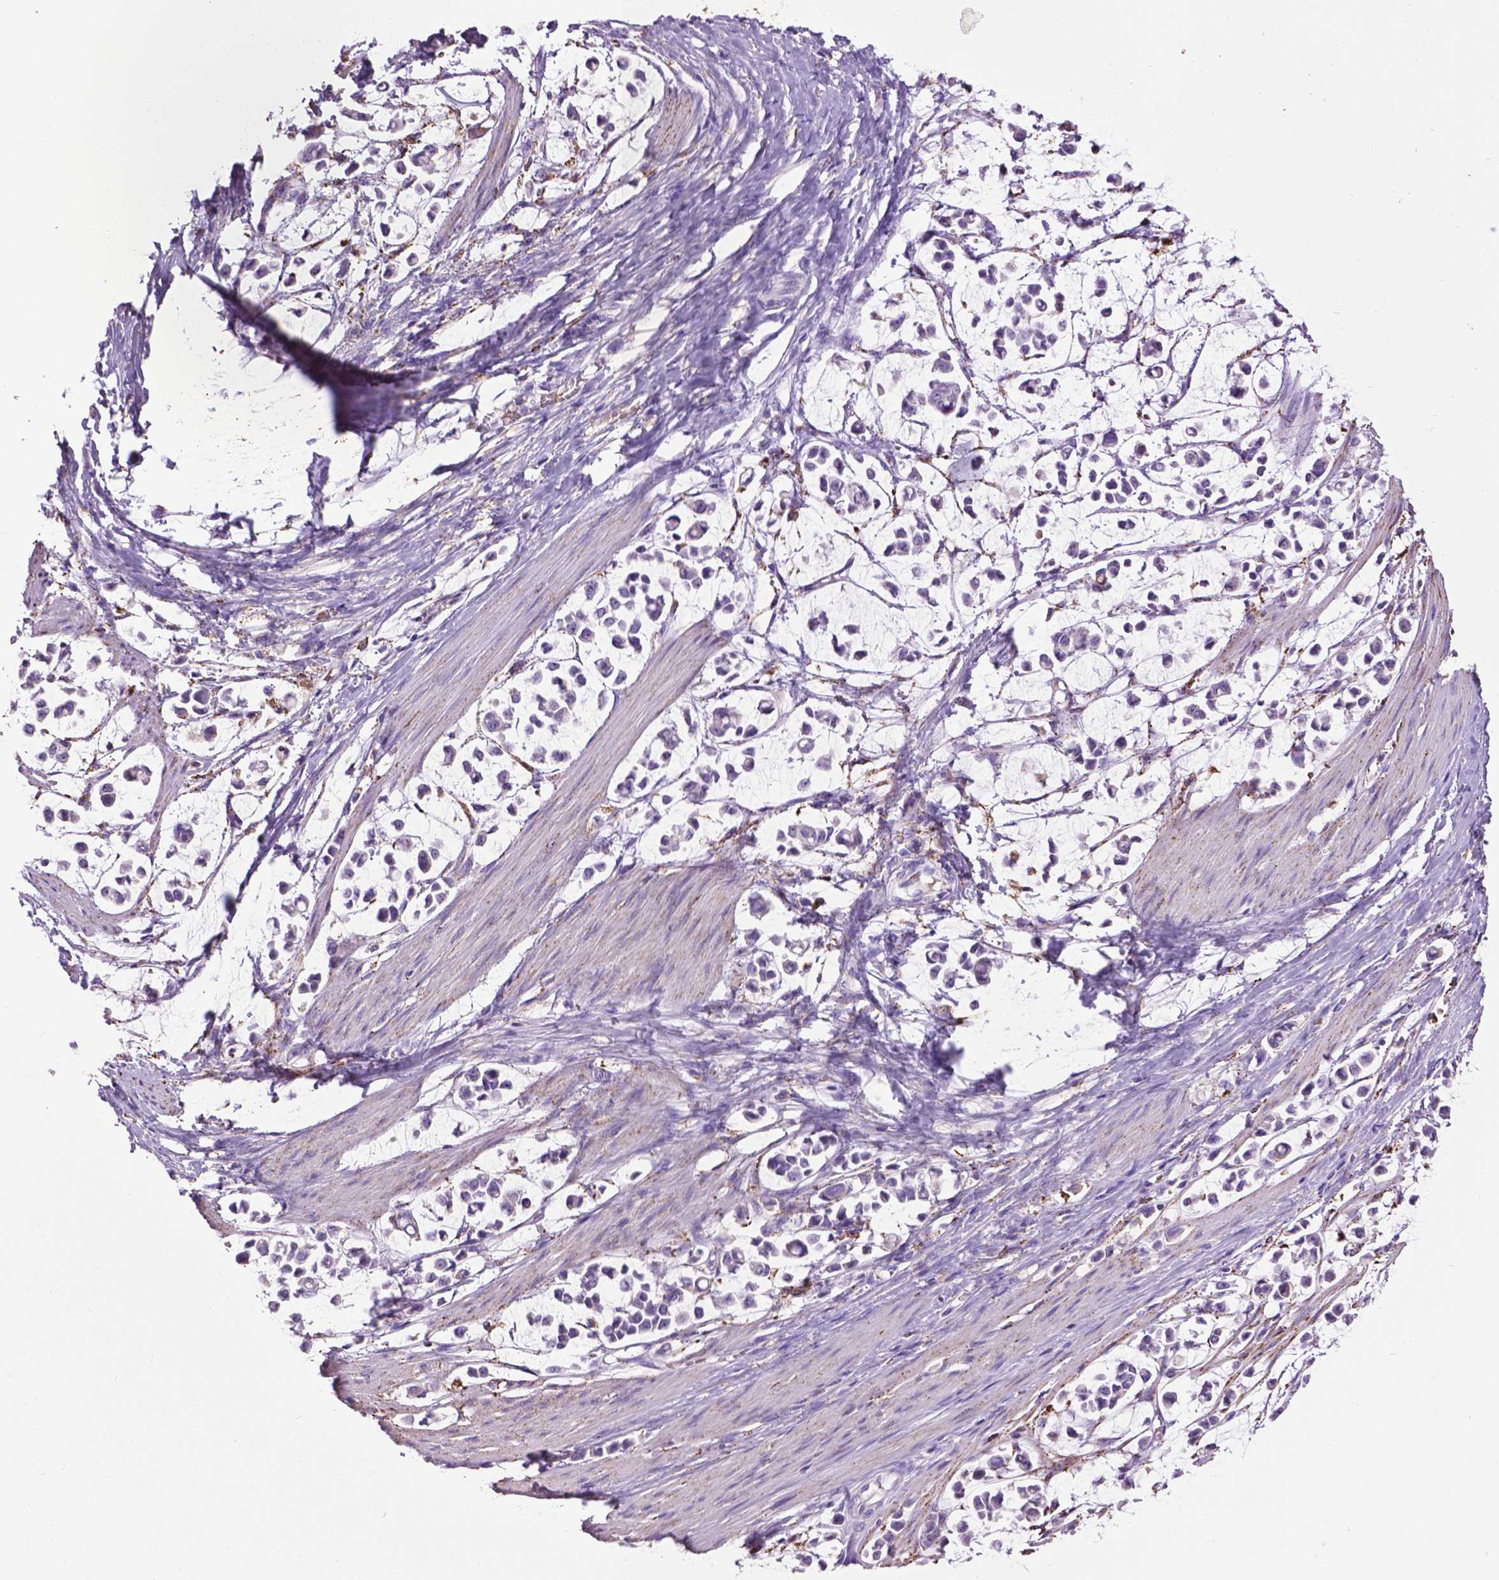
{"staining": {"intensity": "negative", "quantity": "none", "location": "none"}, "tissue": "stomach cancer", "cell_type": "Tumor cells", "image_type": "cancer", "snomed": [{"axis": "morphology", "description": "Adenocarcinoma, NOS"}, {"axis": "topography", "description": "Stomach"}], "caption": "Stomach cancer (adenocarcinoma) stained for a protein using IHC displays no positivity tumor cells.", "gene": "TMEM132E", "patient": {"sex": "male", "age": 82}}